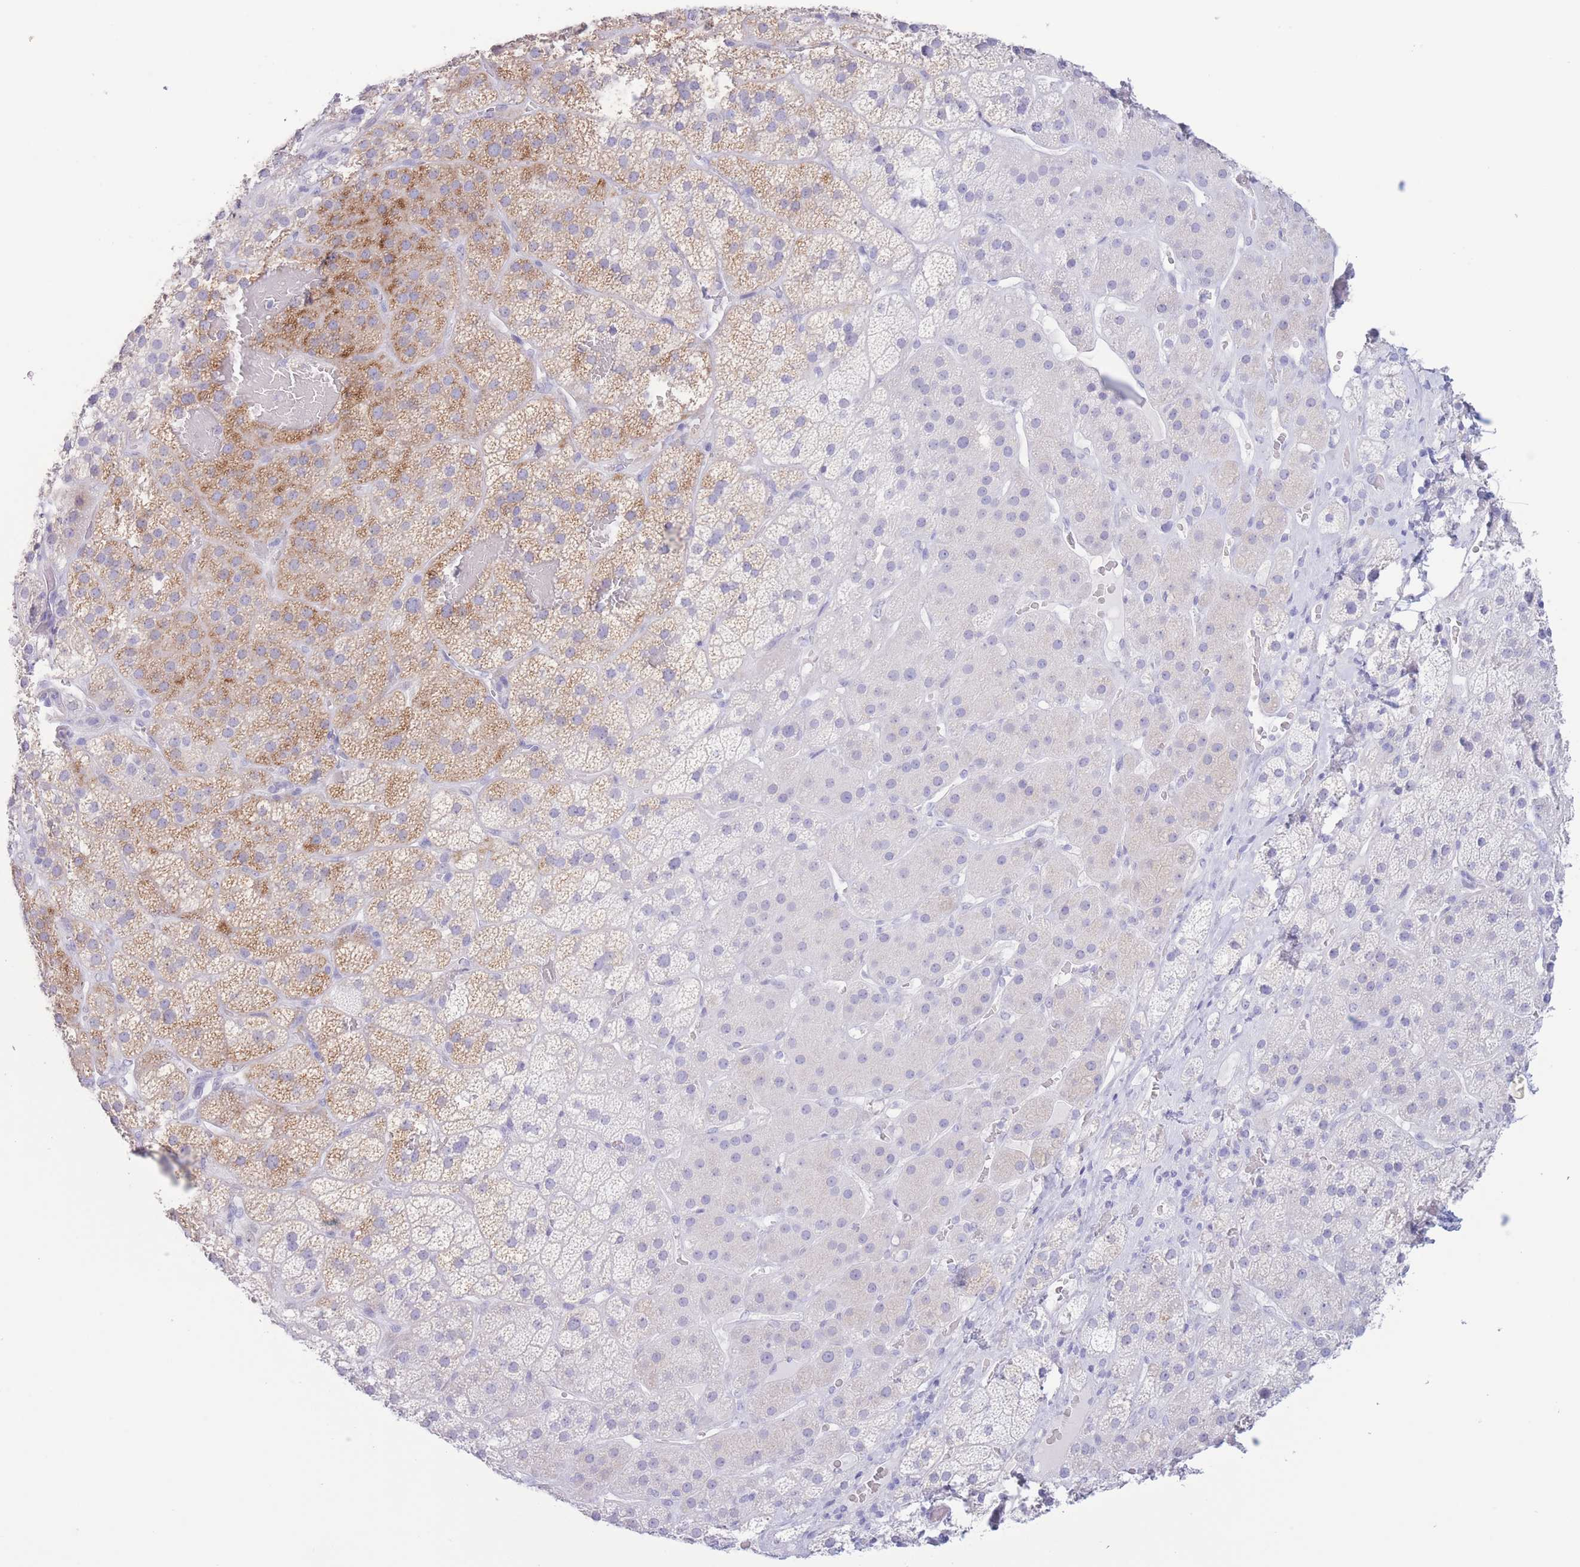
{"staining": {"intensity": "moderate", "quantity": "<25%", "location": "cytoplasmic/membranous"}, "tissue": "adrenal gland", "cell_type": "Glandular cells", "image_type": "normal", "snomed": [{"axis": "morphology", "description": "Normal tissue, NOS"}, {"axis": "topography", "description": "Adrenal gland"}], "caption": "A brown stain labels moderate cytoplasmic/membranous positivity of a protein in glandular cells of normal human adrenal gland. The protein is stained brown, and the nuclei are stained in blue (DAB (3,3'-diaminobenzidine) IHC with brightfield microscopy, high magnification).", "gene": "PKLR", "patient": {"sex": "male", "age": 57}}